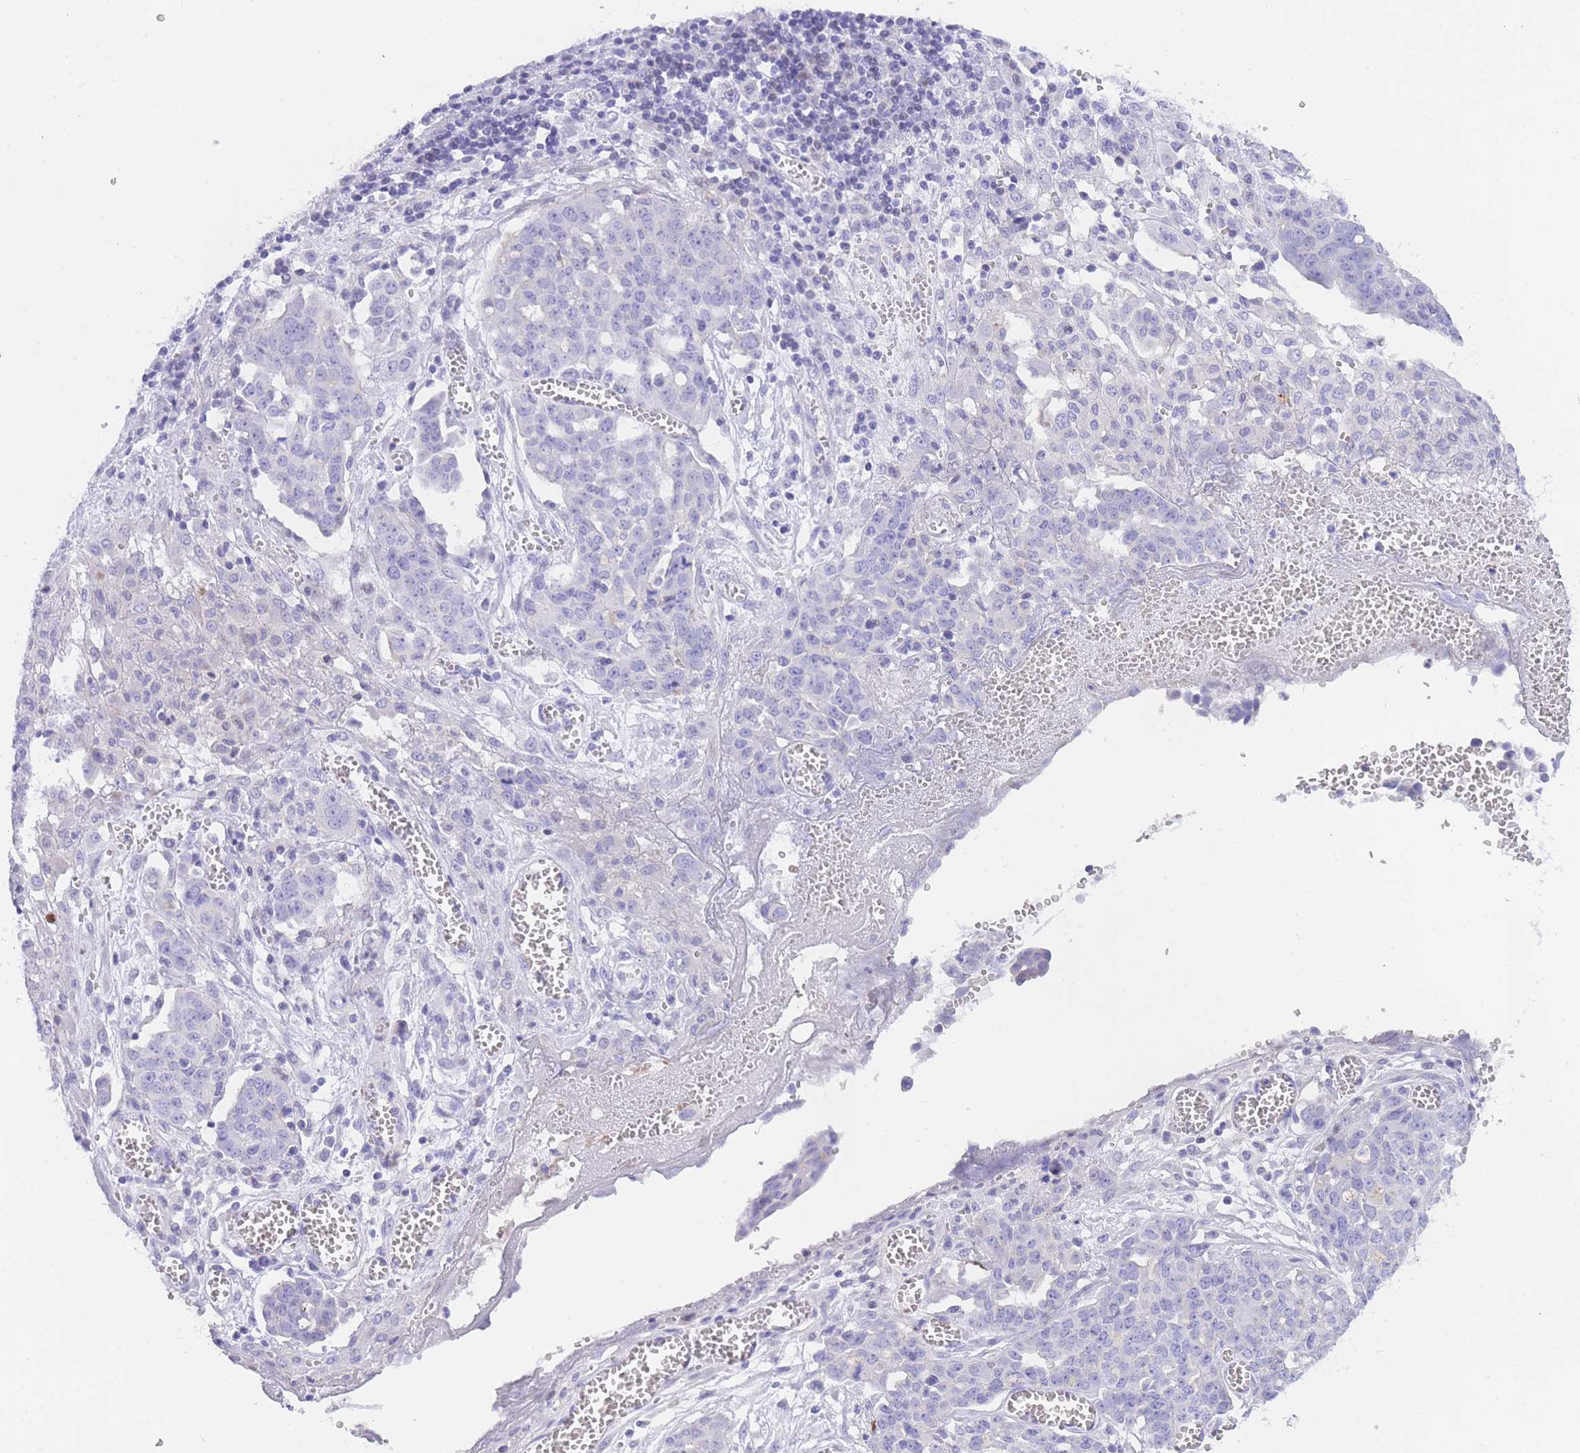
{"staining": {"intensity": "negative", "quantity": "none", "location": "none"}, "tissue": "ovarian cancer", "cell_type": "Tumor cells", "image_type": "cancer", "snomed": [{"axis": "morphology", "description": "Cystadenocarcinoma, serous, NOS"}, {"axis": "topography", "description": "Soft tissue"}, {"axis": "topography", "description": "Ovary"}], "caption": "Serous cystadenocarcinoma (ovarian) was stained to show a protein in brown. There is no significant positivity in tumor cells.", "gene": "TIFAB", "patient": {"sex": "female", "age": 57}}